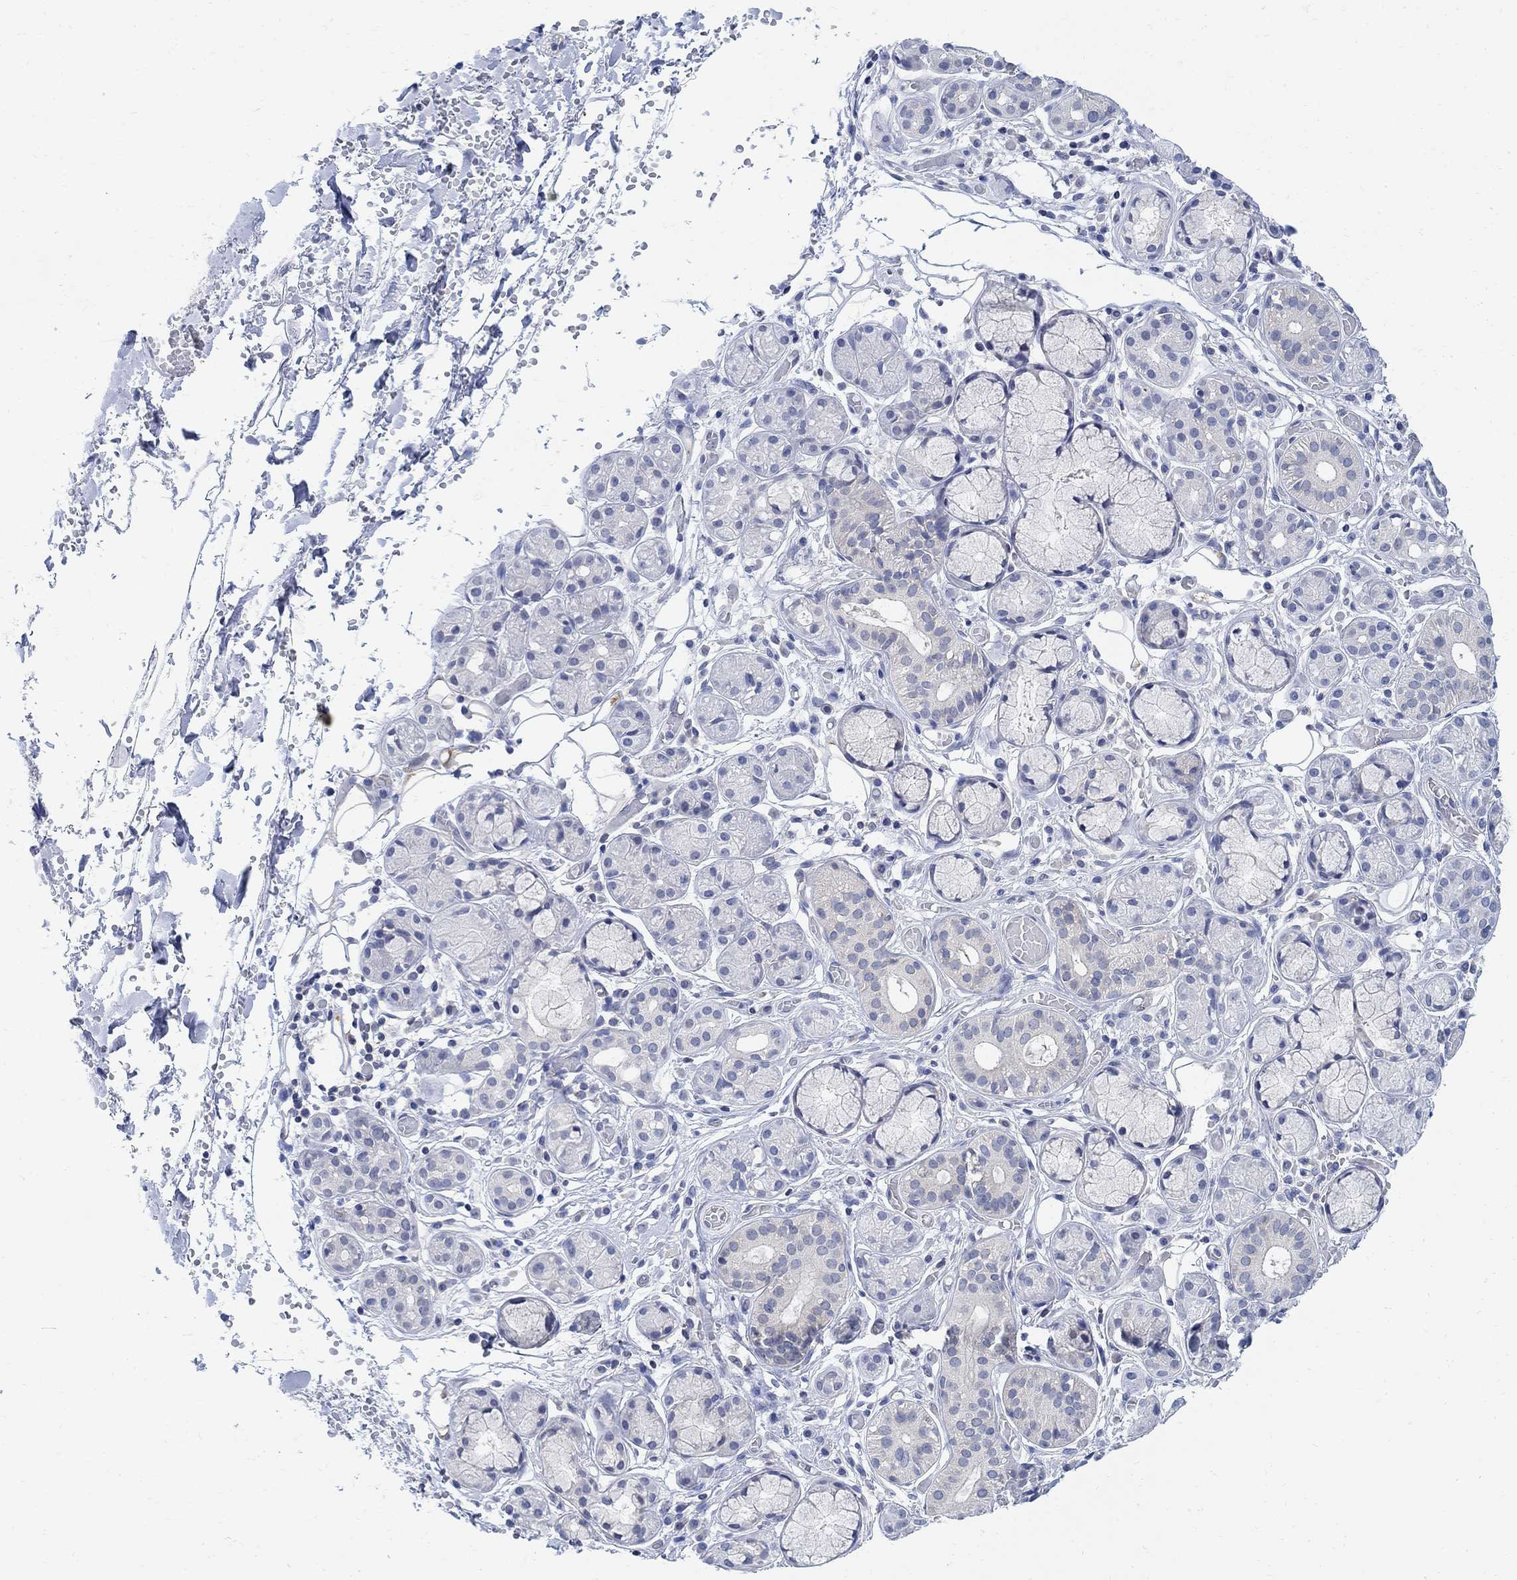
{"staining": {"intensity": "negative", "quantity": "none", "location": "none"}, "tissue": "salivary gland", "cell_type": "Glandular cells", "image_type": "normal", "snomed": [{"axis": "morphology", "description": "Normal tissue, NOS"}, {"axis": "topography", "description": "Salivary gland"}, {"axis": "topography", "description": "Peripheral nerve tissue"}], "caption": "An IHC image of unremarkable salivary gland is shown. There is no staining in glandular cells of salivary gland.", "gene": "PHF21B", "patient": {"sex": "male", "age": 71}}